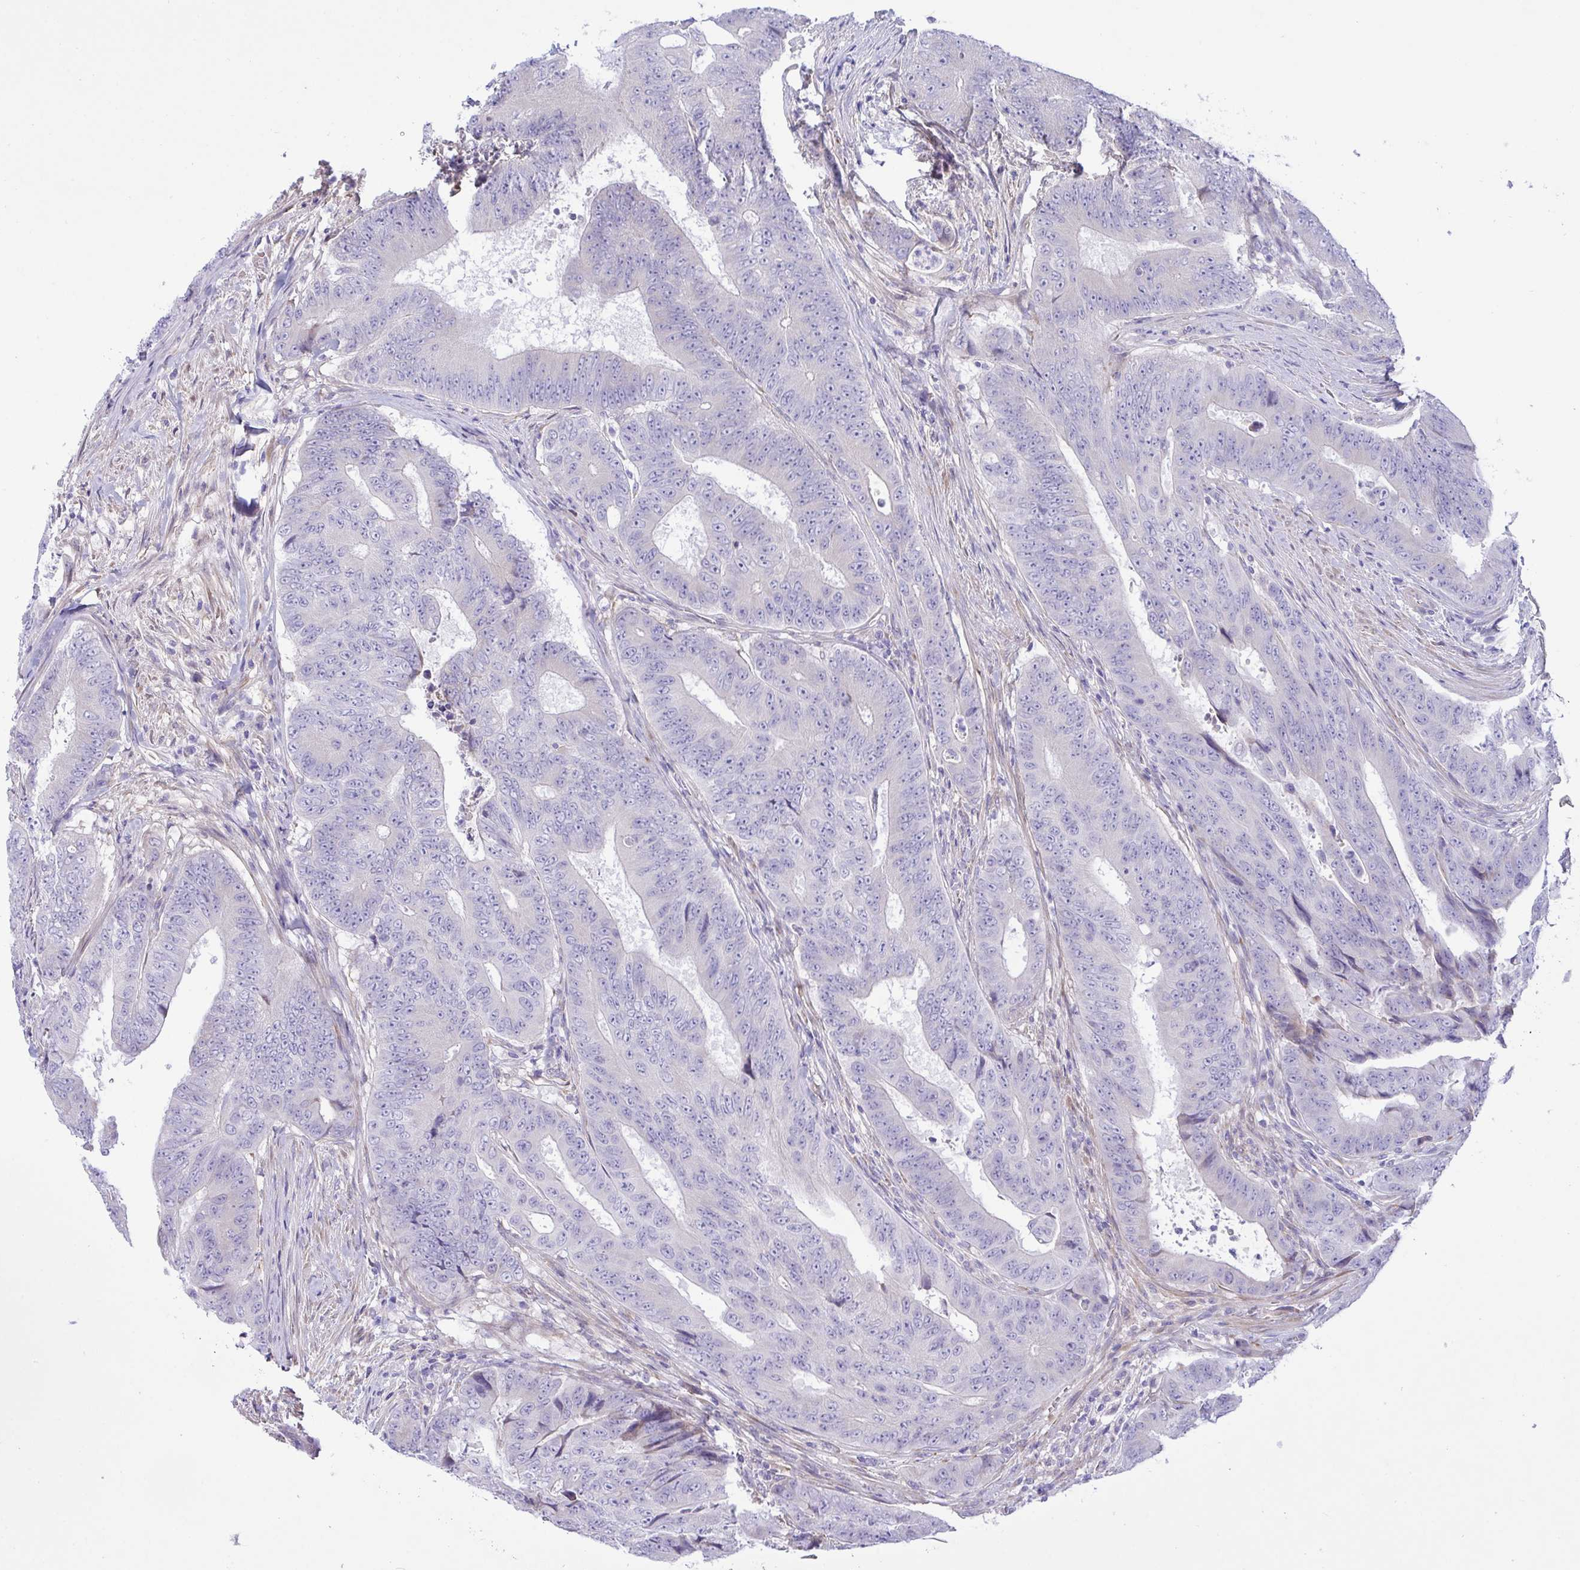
{"staining": {"intensity": "negative", "quantity": "none", "location": "none"}, "tissue": "colorectal cancer", "cell_type": "Tumor cells", "image_type": "cancer", "snomed": [{"axis": "morphology", "description": "Adenocarcinoma, NOS"}, {"axis": "topography", "description": "Colon"}], "caption": "High magnification brightfield microscopy of adenocarcinoma (colorectal) stained with DAB (3,3'-diaminobenzidine) (brown) and counterstained with hematoxylin (blue): tumor cells show no significant positivity. (Stains: DAB (3,3'-diaminobenzidine) immunohistochemistry with hematoxylin counter stain, Microscopy: brightfield microscopy at high magnification).", "gene": "FAM86B1", "patient": {"sex": "female", "age": 48}}